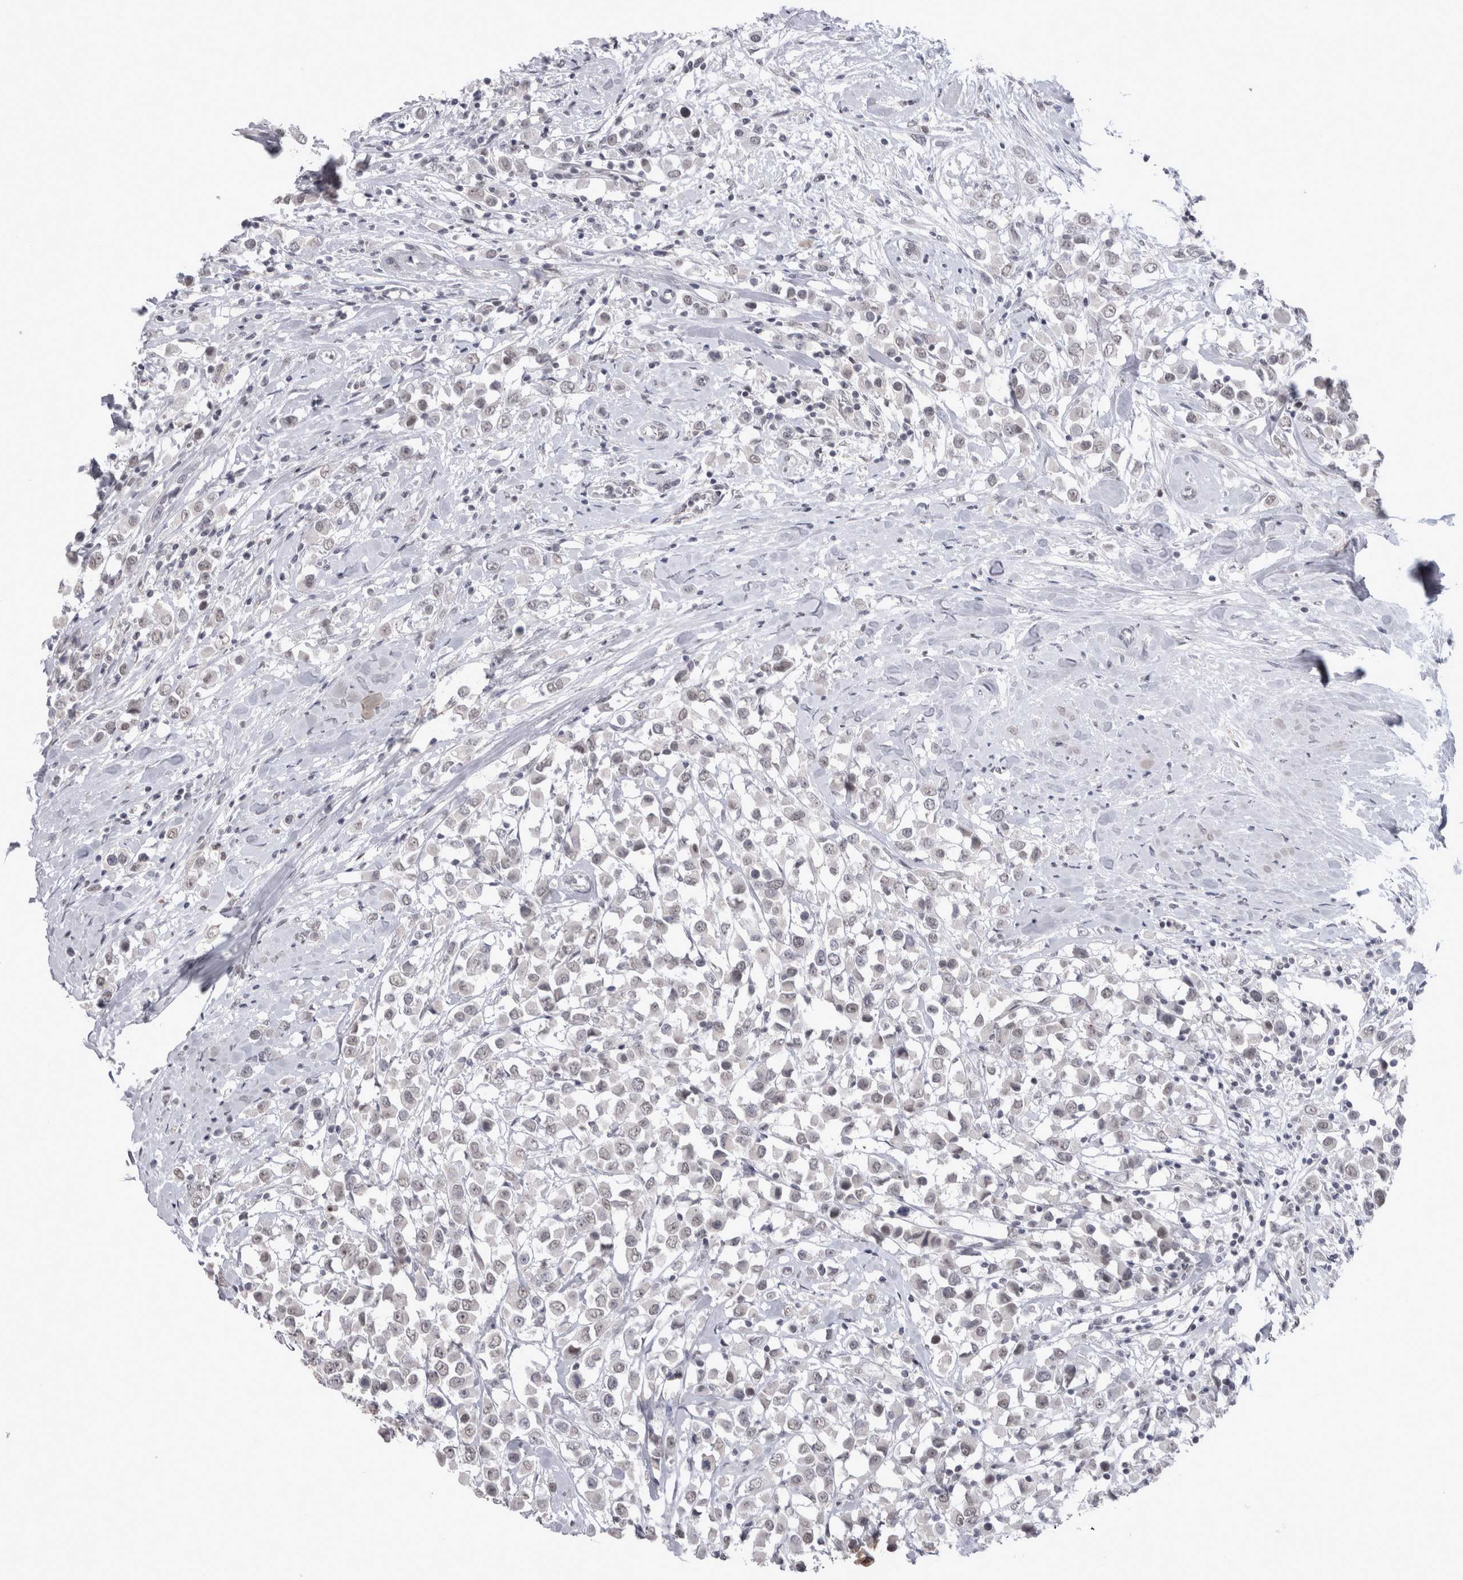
{"staining": {"intensity": "weak", "quantity": "<25%", "location": "nuclear"}, "tissue": "breast cancer", "cell_type": "Tumor cells", "image_type": "cancer", "snomed": [{"axis": "morphology", "description": "Duct carcinoma"}, {"axis": "topography", "description": "Breast"}], "caption": "IHC of breast intraductal carcinoma demonstrates no expression in tumor cells.", "gene": "DDX4", "patient": {"sex": "female", "age": 61}}